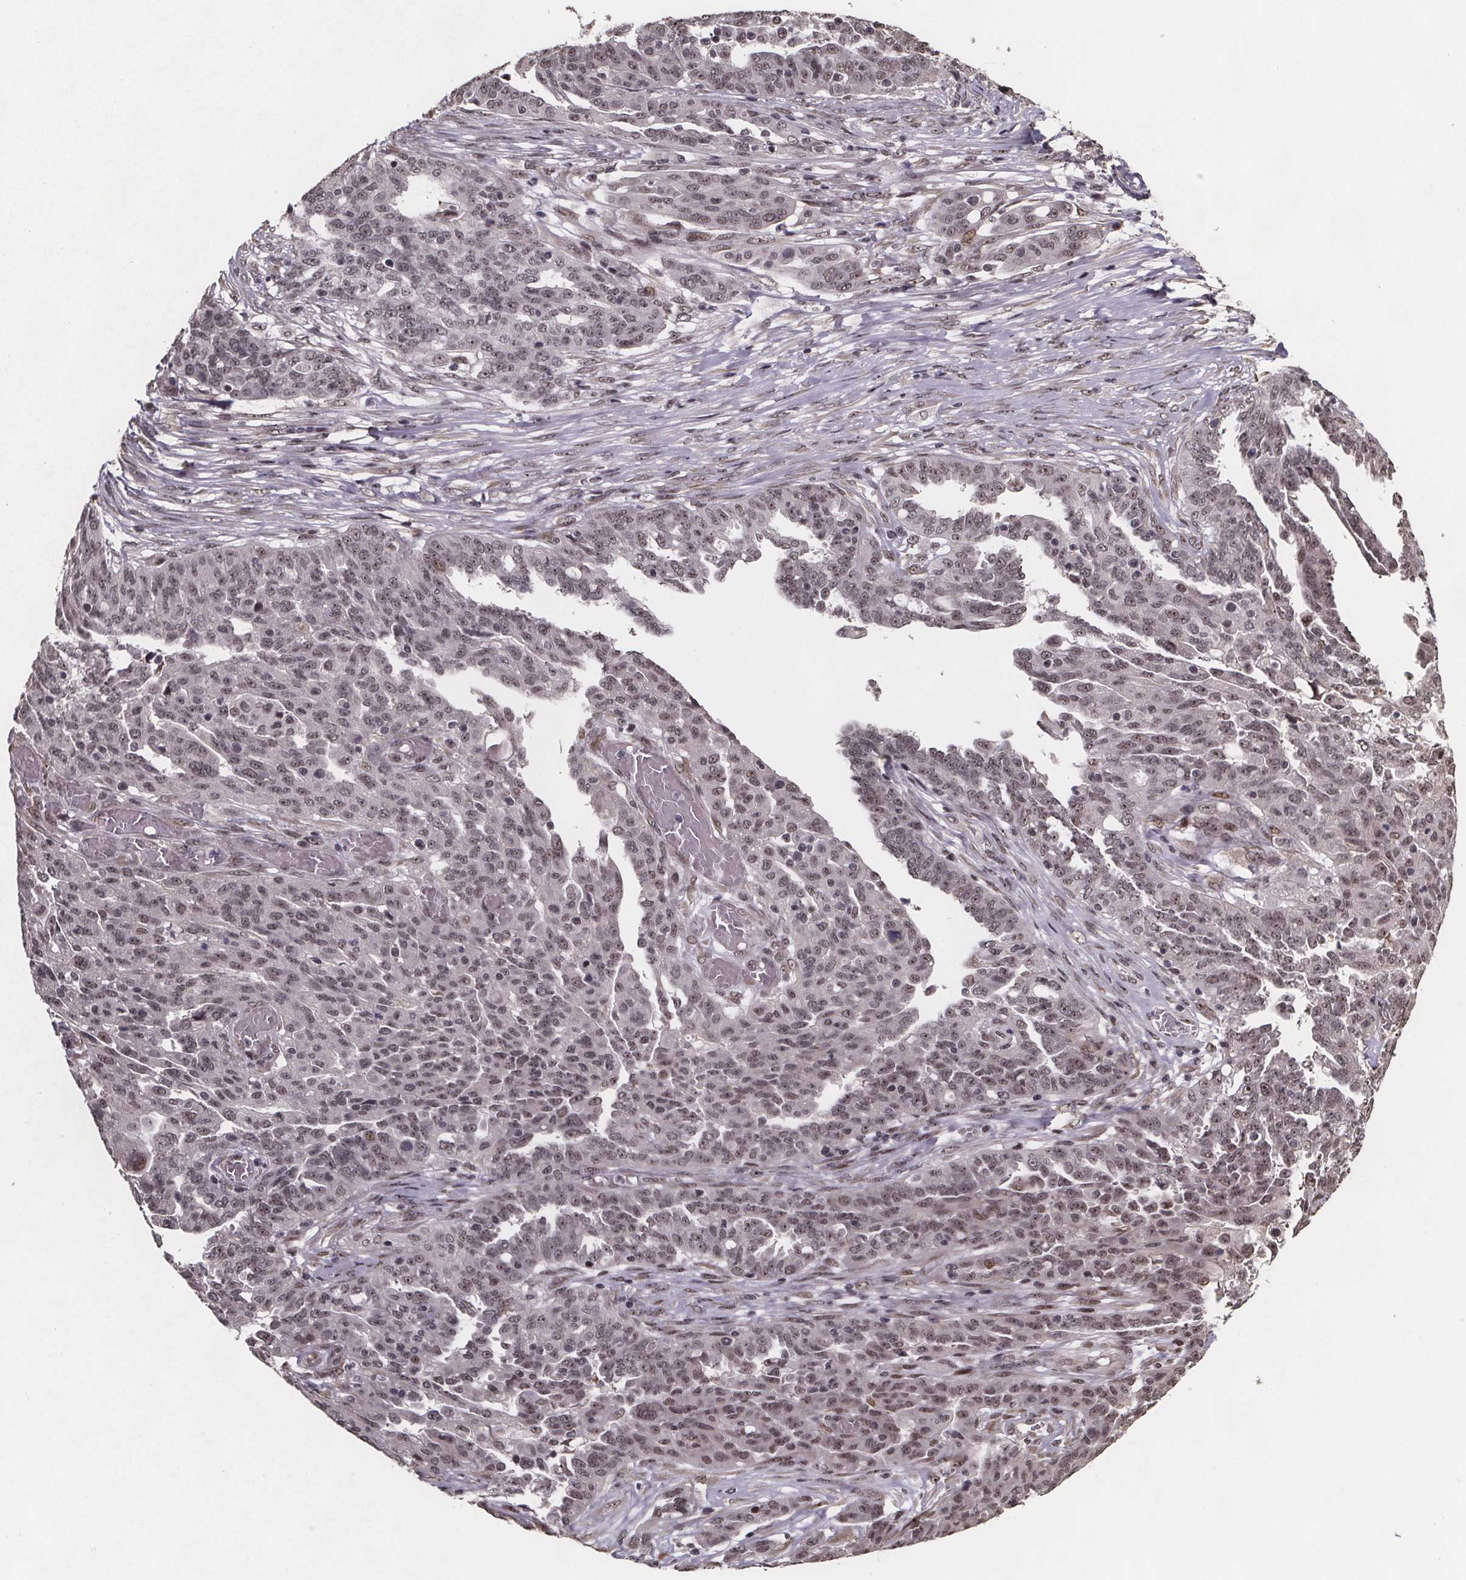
{"staining": {"intensity": "weak", "quantity": ">75%", "location": "nuclear"}, "tissue": "ovarian cancer", "cell_type": "Tumor cells", "image_type": "cancer", "snomed": [{"axis": "morphology", "description": "Cystadenocarcinoma, serous, NOS"}, {"axis": "topography", "description": "Ovary"}], "caption": "Brown immunohistochemical staining in serous cystadenocarcinoma (ovarian) demonstrates weak nuclear staining in about >75% of tumor cells.", "gene": "U2SURP", "patient": {"sex": "female", "age": 67}}